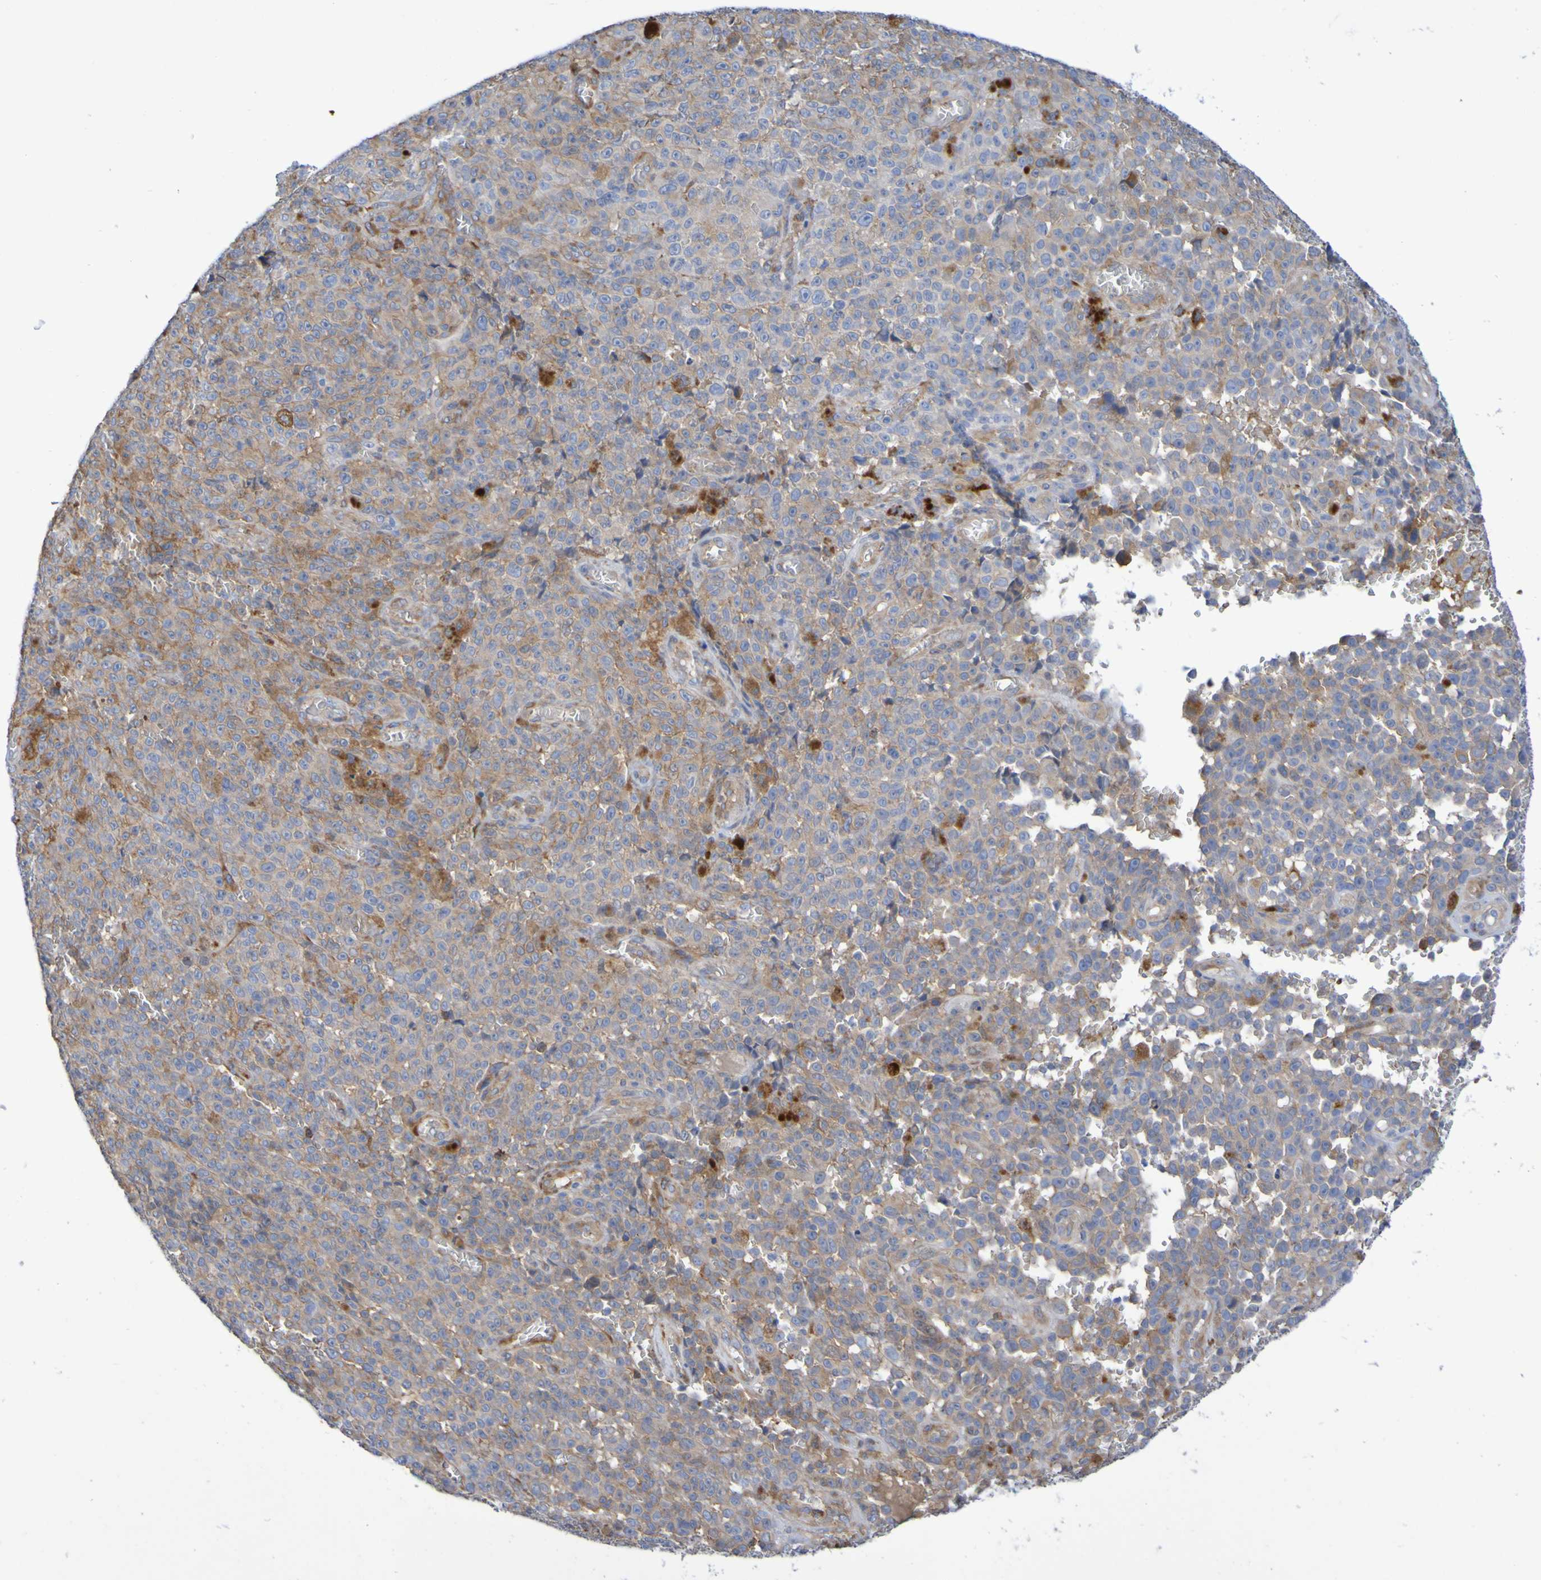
{"staining": {"intensity": "moderate", "quantity": "25%-75%", "location": "cytoplasmic/membranous"}, "tissue": "melanoma", "cell_type": "Tumor cells", "image_type": "cancer", "snomed": [{"axis": "morphology", "description": "Malignant melanoma, NOS"}, {"axis": "topography", "description": "Skin"}], "caption": "Immunohistochemical staining of human malignant melanoma demonstrates medium levels of moderate cytoplasmic/membranous protein staining in approximately 25%-75% of tumor cells.", "gene": "SCRG1", "patient": {"sex": "female", "age": 82}}